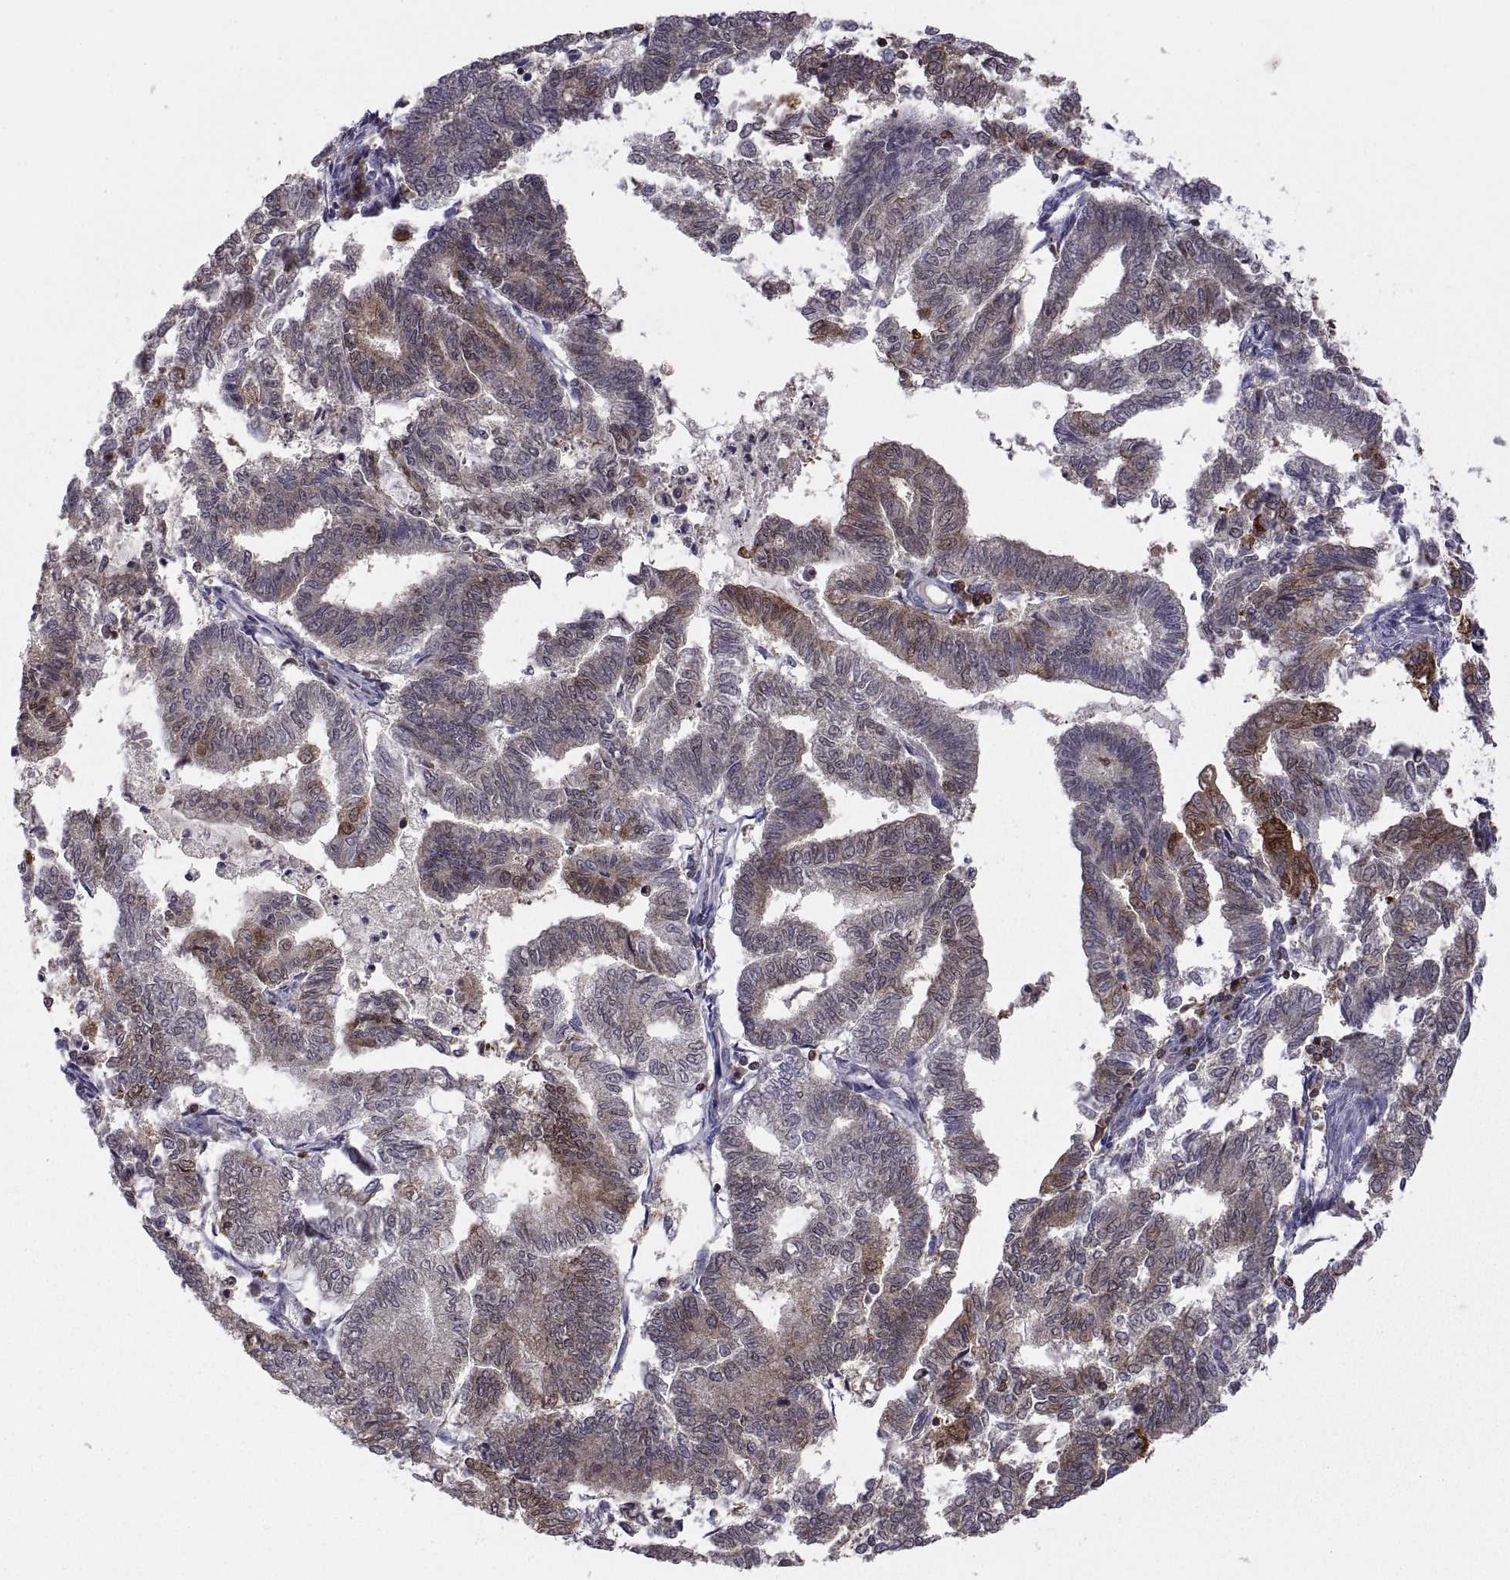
{"staining": {"intensity": "strong", "quantity": "<25%", "location": "cytoplasmic/membranous"}, "tissue": "endometrial cancer", "cell_type": "Tumor cells", "image_type": "cancer", "snomed": [{"axis": "morphology", "description": "Adenocarcinoma, NOS"}, {"axis": "topography", "description": "Endometrium"}], "caption": "Immunohistochemical staining of endometrial cancer (adenocarcinoma) displays strong cytoplasmic/membranous protein expression in approximately <25% of tumor cells.", "gene": "EZR", "patient": {"sex": "female", "age": 79}}